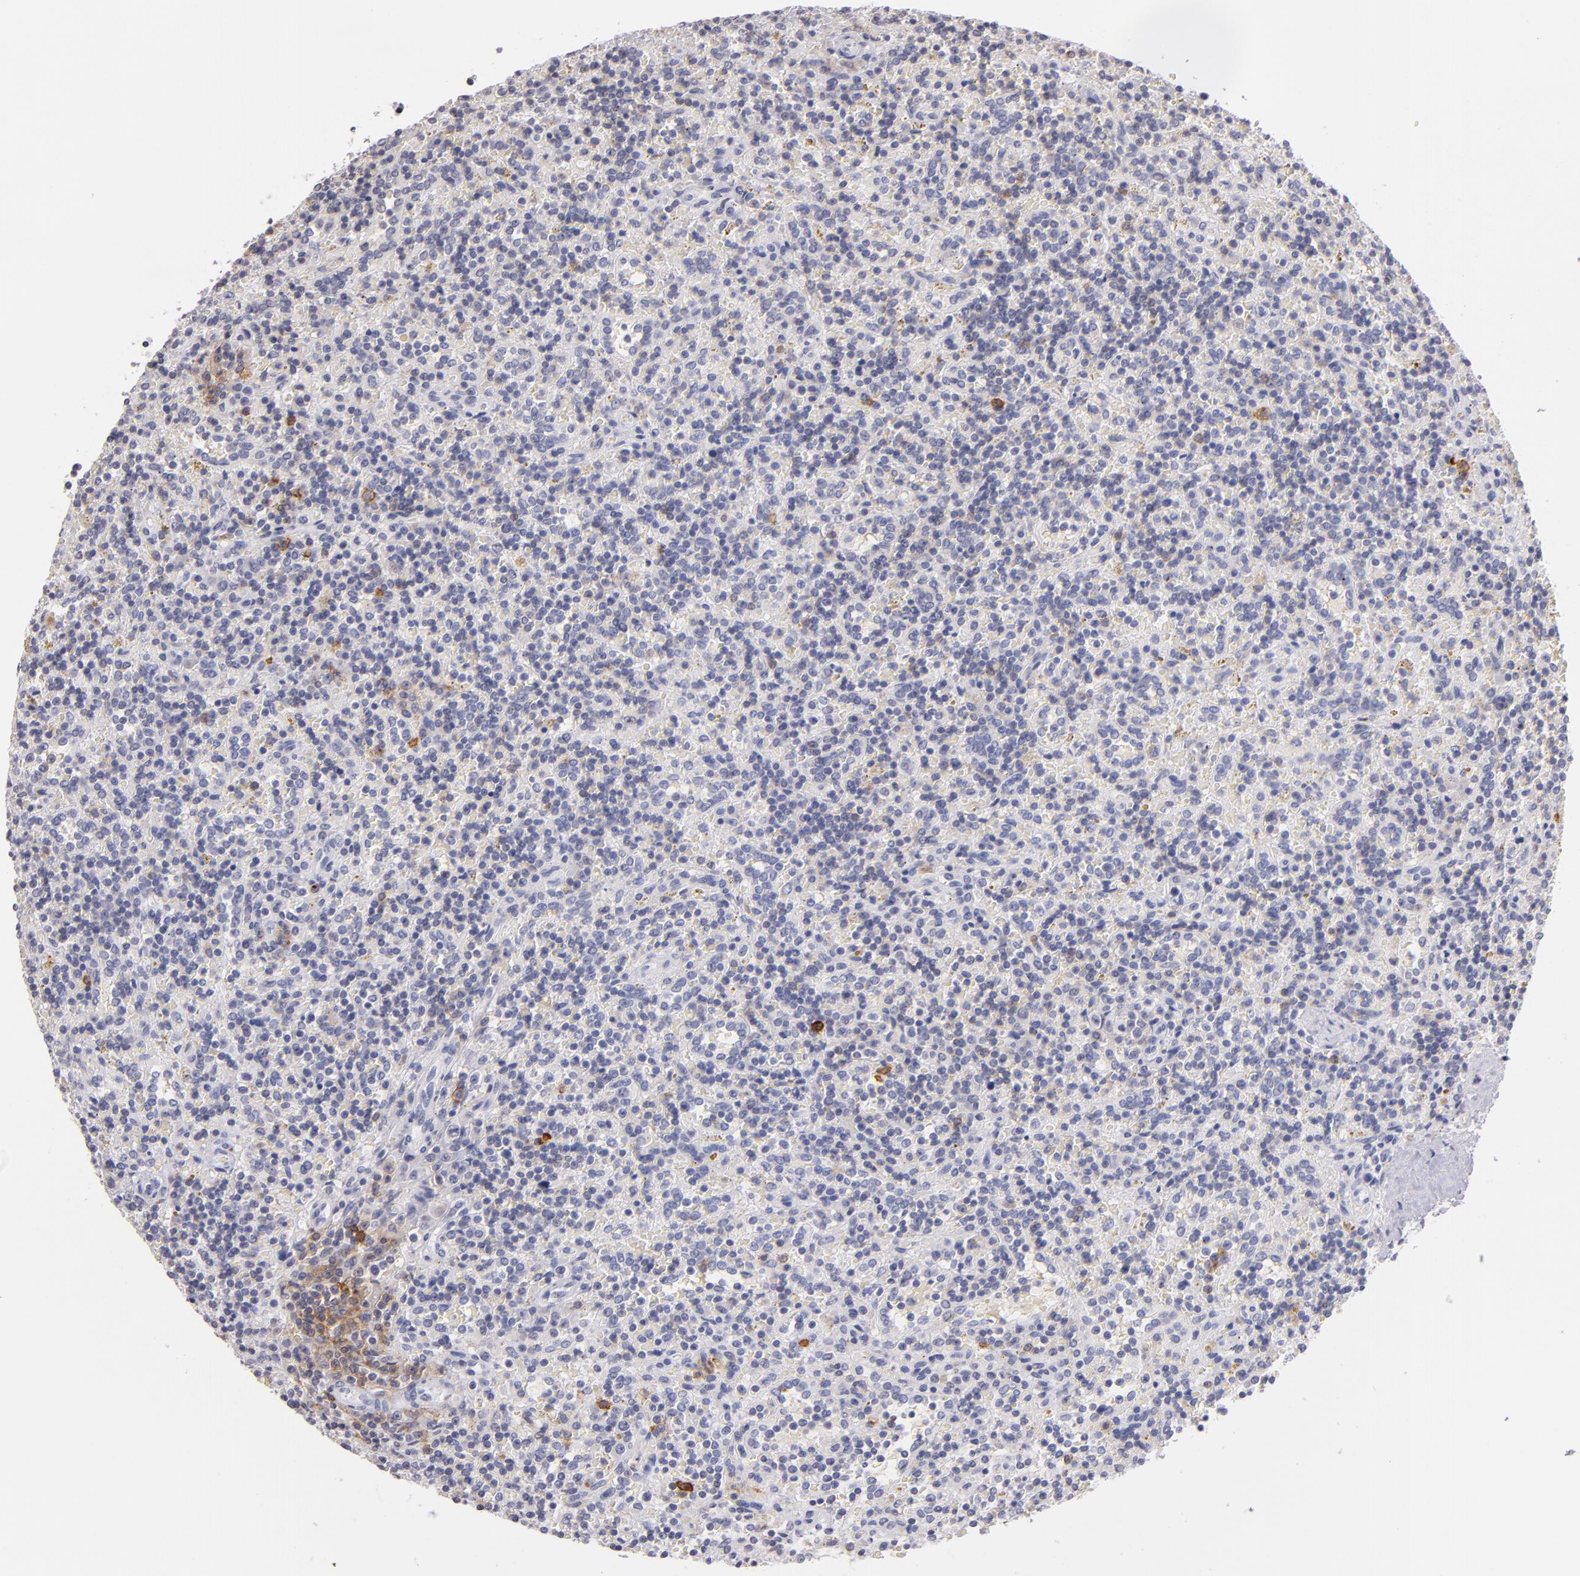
{"staining": {"intensity": "negative", "quantity": "none", "location": "none"}, "tissue": "lymphoma", "cell_type": "Tumor cells", "image_type": "cancer", "snomed": [{"axis": "morphology", "description": "Malignant lymphoma, non-Hodgkin's type, Low grade"}, {"axis": "topography", "description": "Spleen"}], "caption": "IHC histopathology image of neoplastic tissue: human low-grade malignant lymphoma, non-Hodgkin's type stained with DAB shows no significant protein expression in tumor cells.", "gene": "IL2RA", "patient": {"sex": "male", "age": 67}}